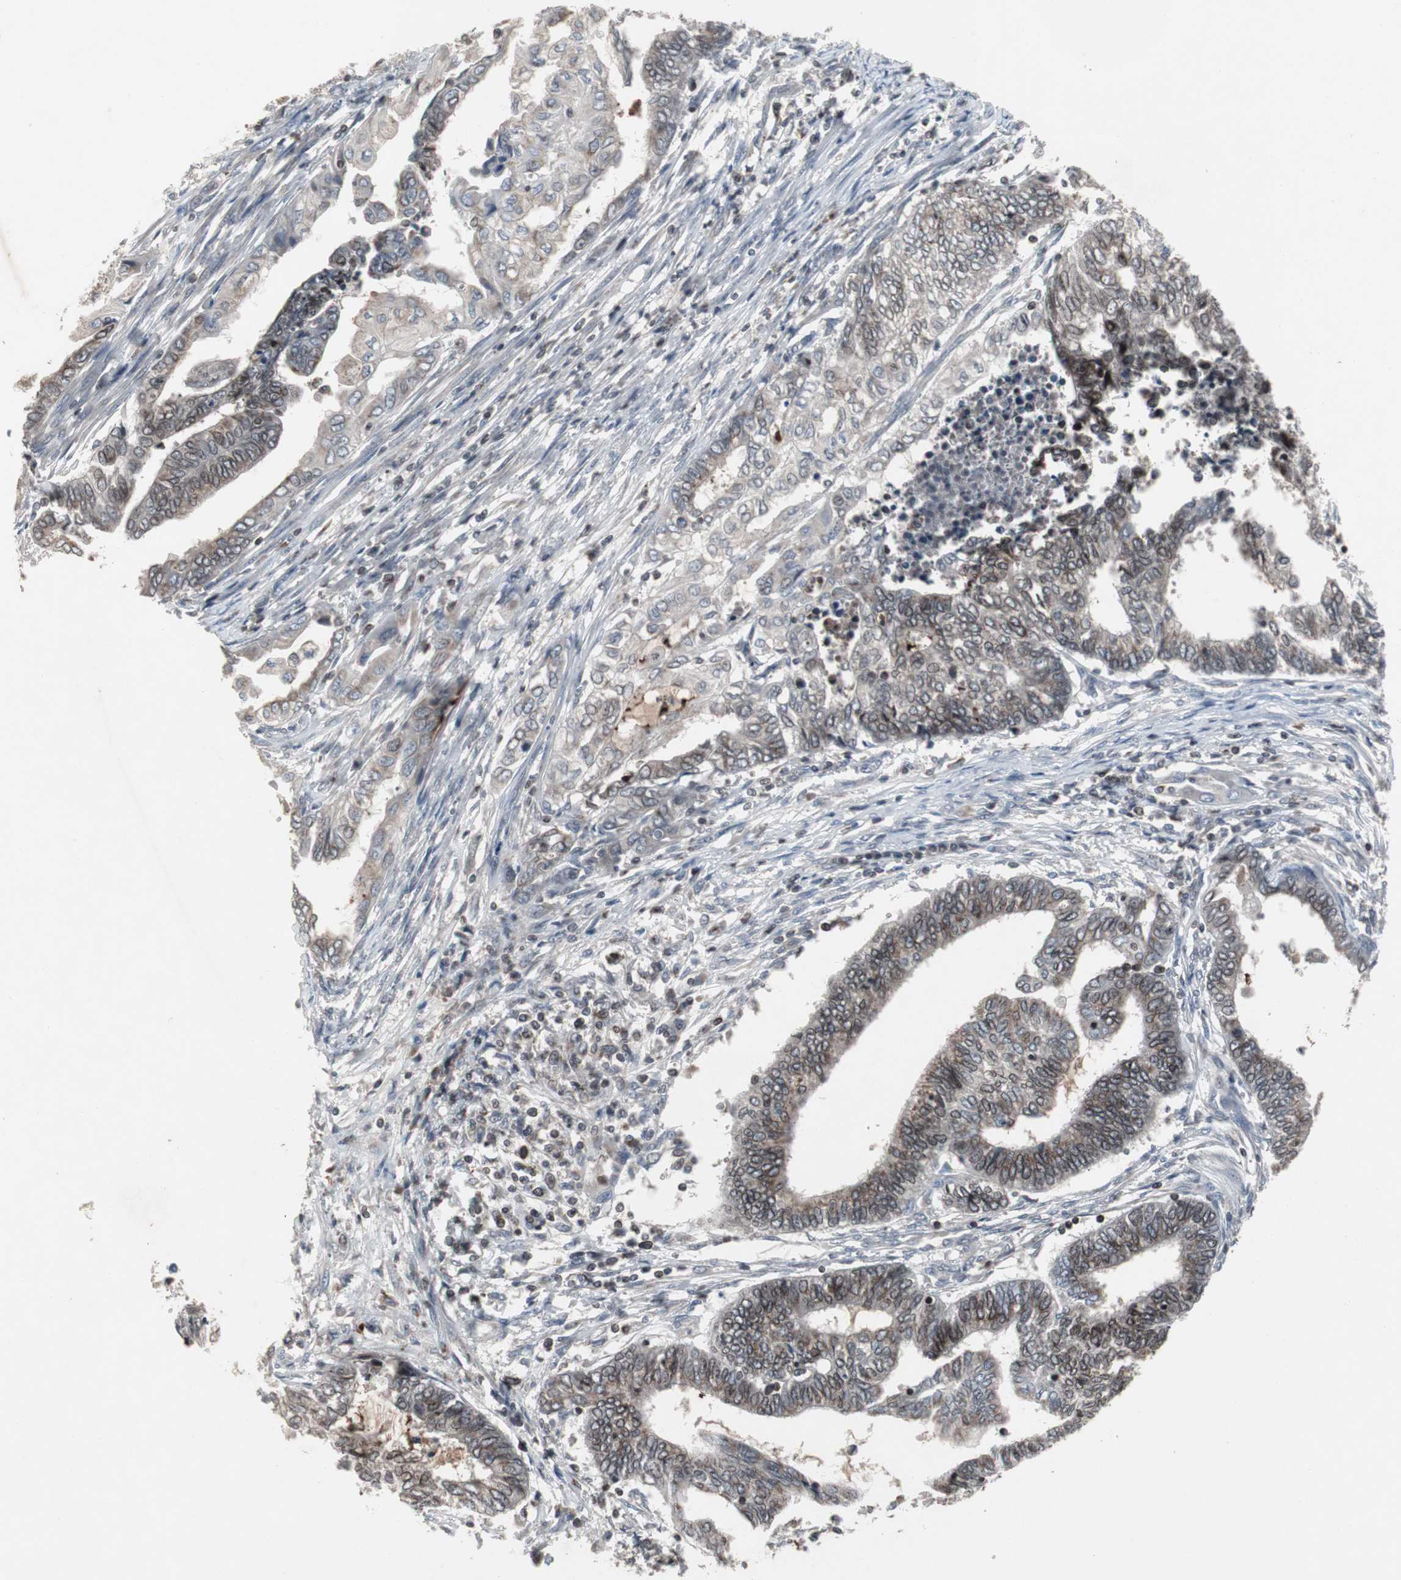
{"staining": {"intensity": "moderate", "quantity": "25%-75%", "location": "cytoplasmic/membranous"}, "tissue": "endometrial cancer", "cell_type": "Tumor cells", "image_type": "cancer", "snomed": [{"axis": "morphology", "description": "Adenocarcinoma, NOS"}, {"axis": "topography", "description": "Uterus"}, {"axis": "topography", "description": "Endometrium"}], "caption": "A micrograph showing moderate cytoplasmic/membranous positivity in approximately 25%-75% of tumor cells in endometrial cancer (adenocarcinoma), as visualized by brown immunohistochemical staining.", "gene": "ZNF396", "patient": {"sex": "female", "age": 70}}